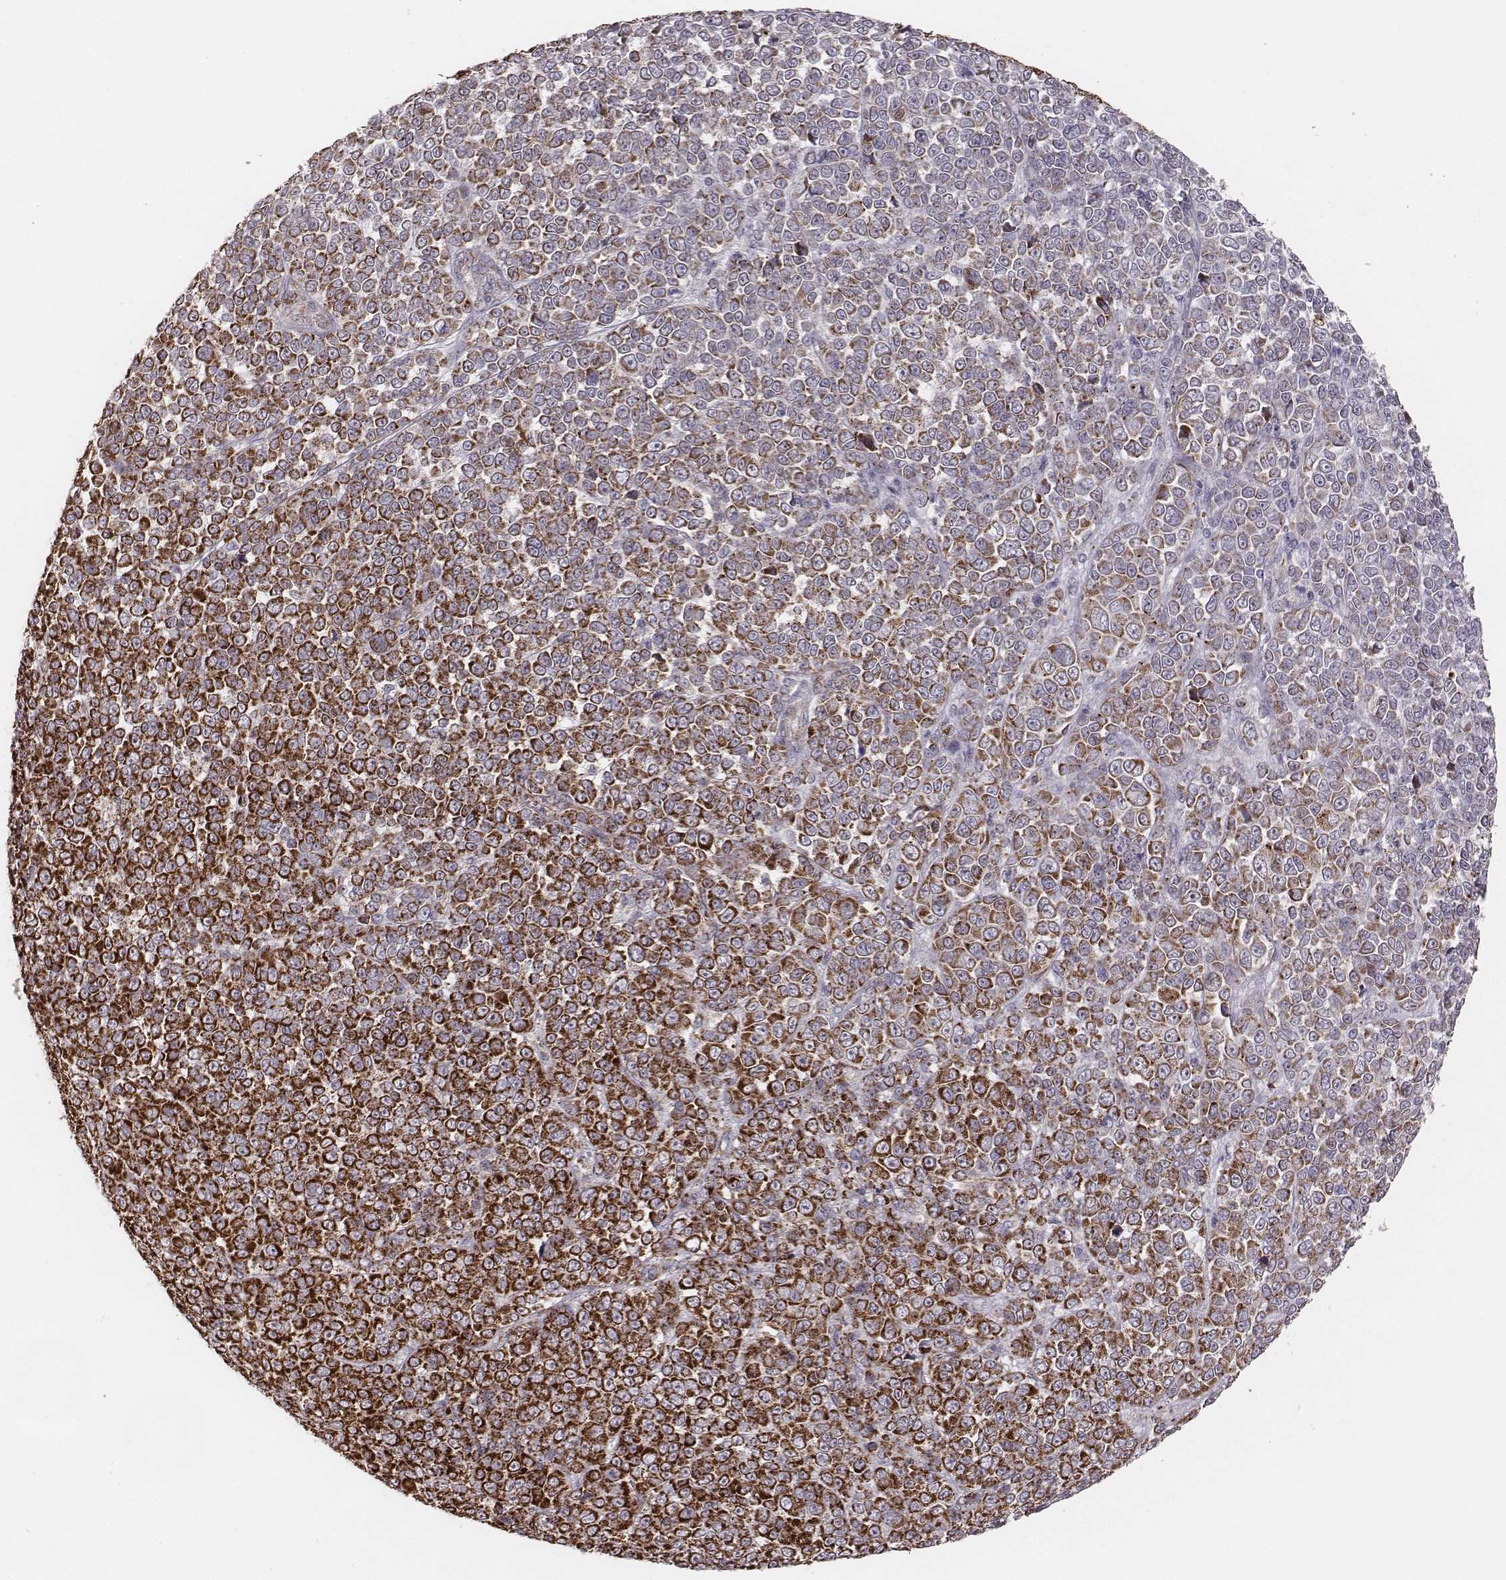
{"staining": {"intensity": "strong", "quantity": "25%-75%", "location": "cytoplasmic/membranous"}, "tissue": "melanoma", "cell_type": "Tumor cells", "image_type": "cancer", "snomed": [{"axis": "morphology", "description": "Malignant melanoma, NOS"}, {"axis": "topography", "description": "Skin"}], "caption": "A brown stain shows strong cytoplasmic/membranous expression of a protein in melanoma tumor cells.", "gene": "TUFM", "patient": {"sex": "female", "age": 95}}